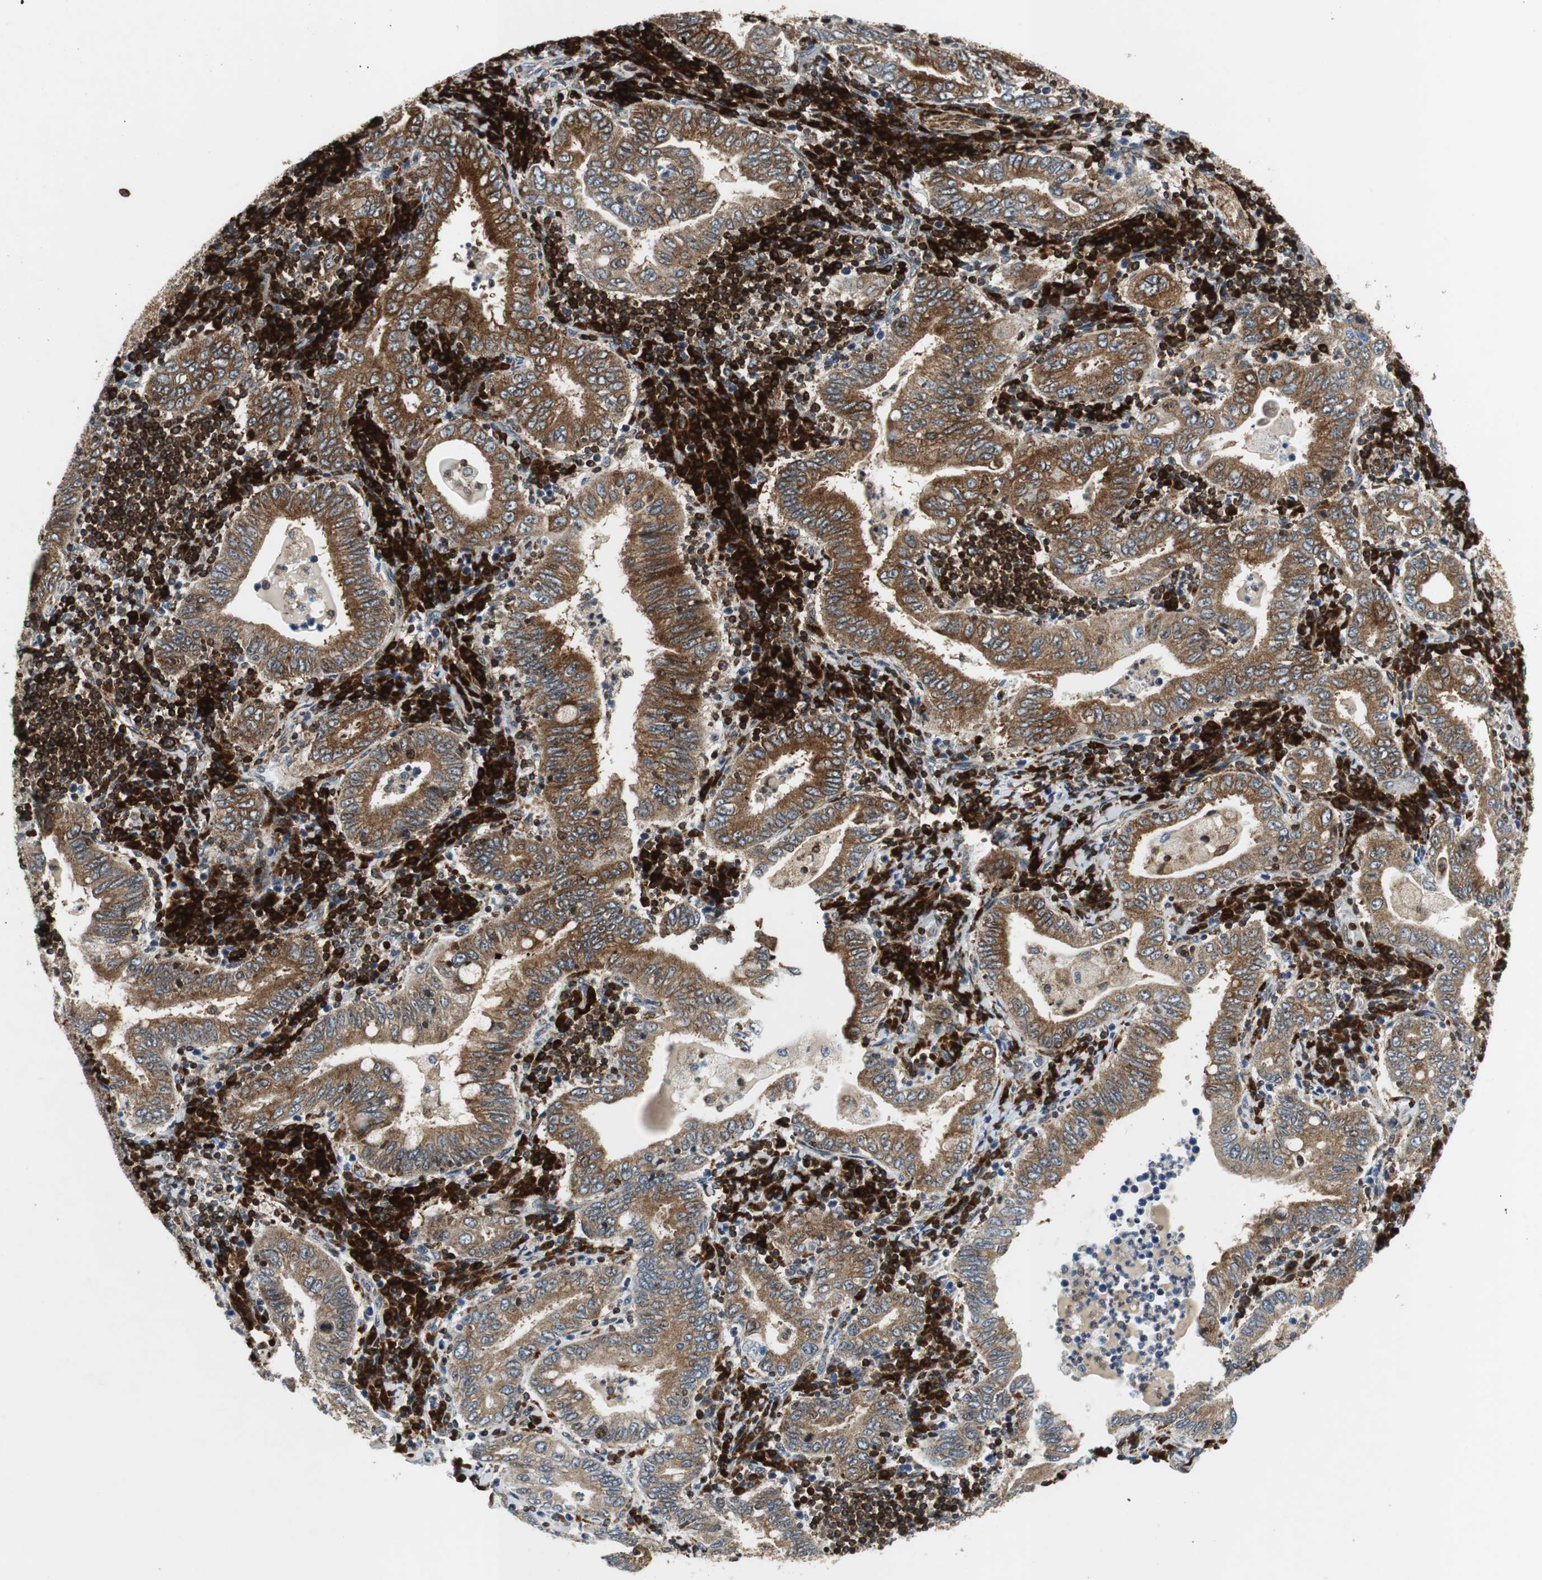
{"staining": {"intensity": "moderate", "quantity": ">75%", "location": "cytoplasmic/membranous"}, "tissue": "stomach cancer", "cell_type": "Tumor cells", "image_type": "cancer", "snomed": [{"axis": "morphology", "description": "Normal tissue, NOS"}, {"axis": "morphology", "description": "Adenocarcinoma, NOS"}, {"axis": "topography", "description": "Esophagus"}, {"axis": "topography", "description": "Stomach, upper"}, {"axis": "topography", "description": "Peripheral nerve tissue"}], "caption": "Tumor cells show medium levels of moderate cytoplasmic/membranous staining in approximately >75% of cells in stomach cancer.", "gene": "TUBA4A", "patient": {"sex": "male", "age": 62}}